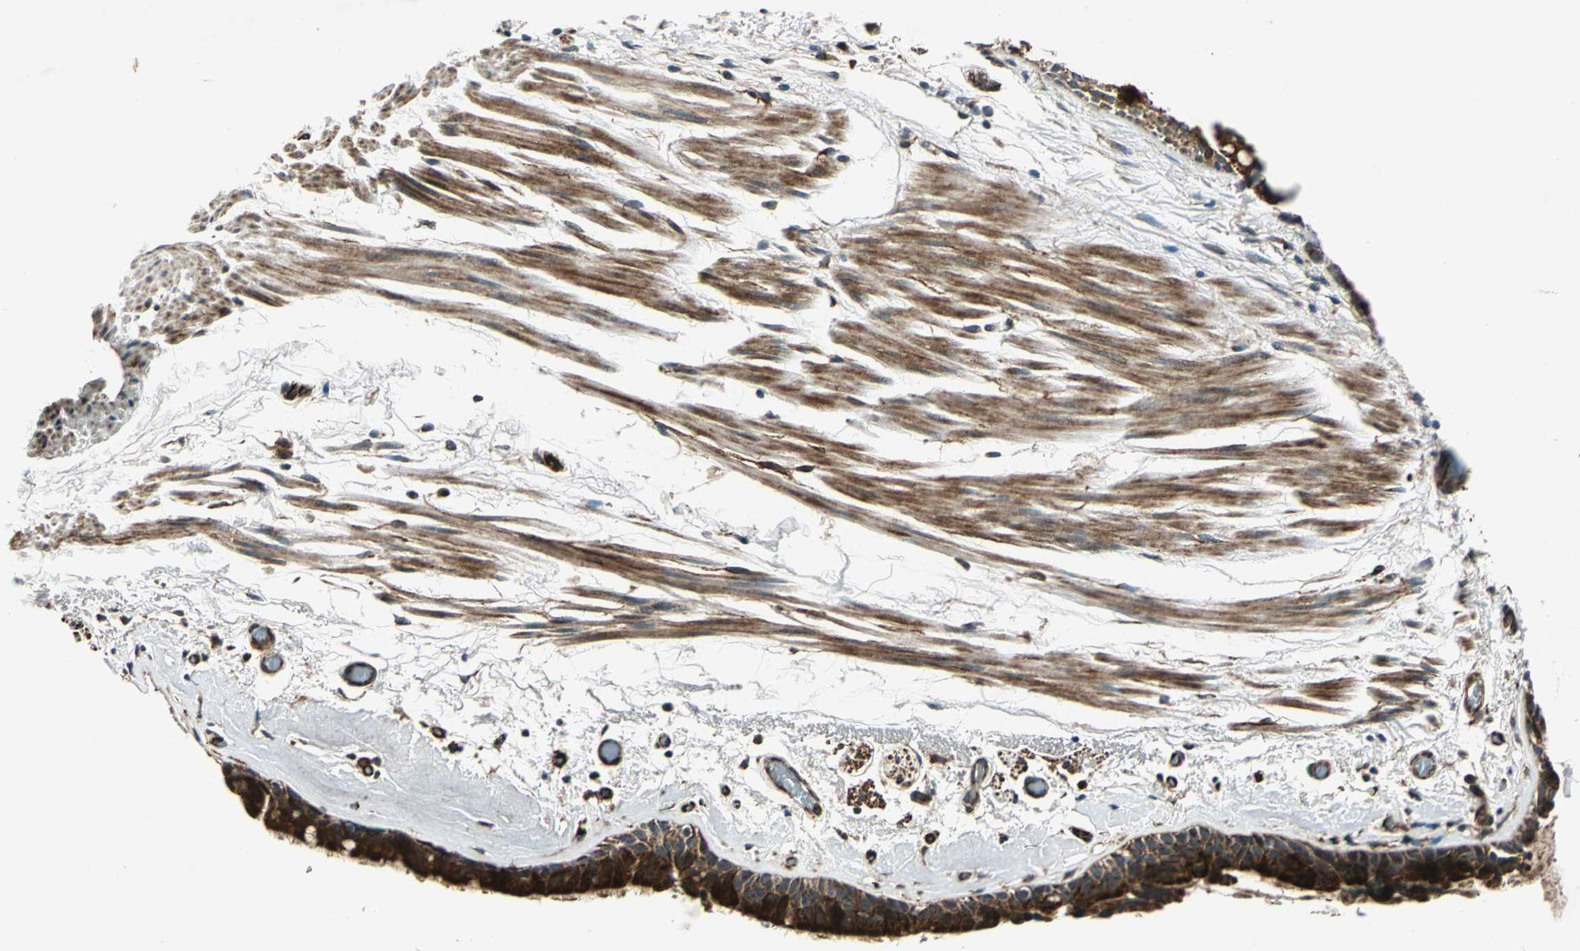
{"staining": {"intensity": "strong", "quantity": ">75%", "location": "cytoplasmic/membranous"}, "tissue": "bronchus", "cell_type": "Respiratory epithelial cells", "image_type": "normal", "snomed": [{"axis": "morphology", "description": "Normal tissue, NOS"}, {"axis": "morphology", "description": "Adenocarcinoma, NOS"}, {"axis": "topography", "description": "Bronchus"}, {"axis": "topography", "description": "Lung"}], "caption": "The photomicrograph shows immunohistochemical staining of unremarkable bronchus. There is strong cytoplasmic/membranous positivity is seen in about >75% of respiratory epithelial cells.", "gene": "EXD2", "patient": {"sex": "female", "age": 54}}